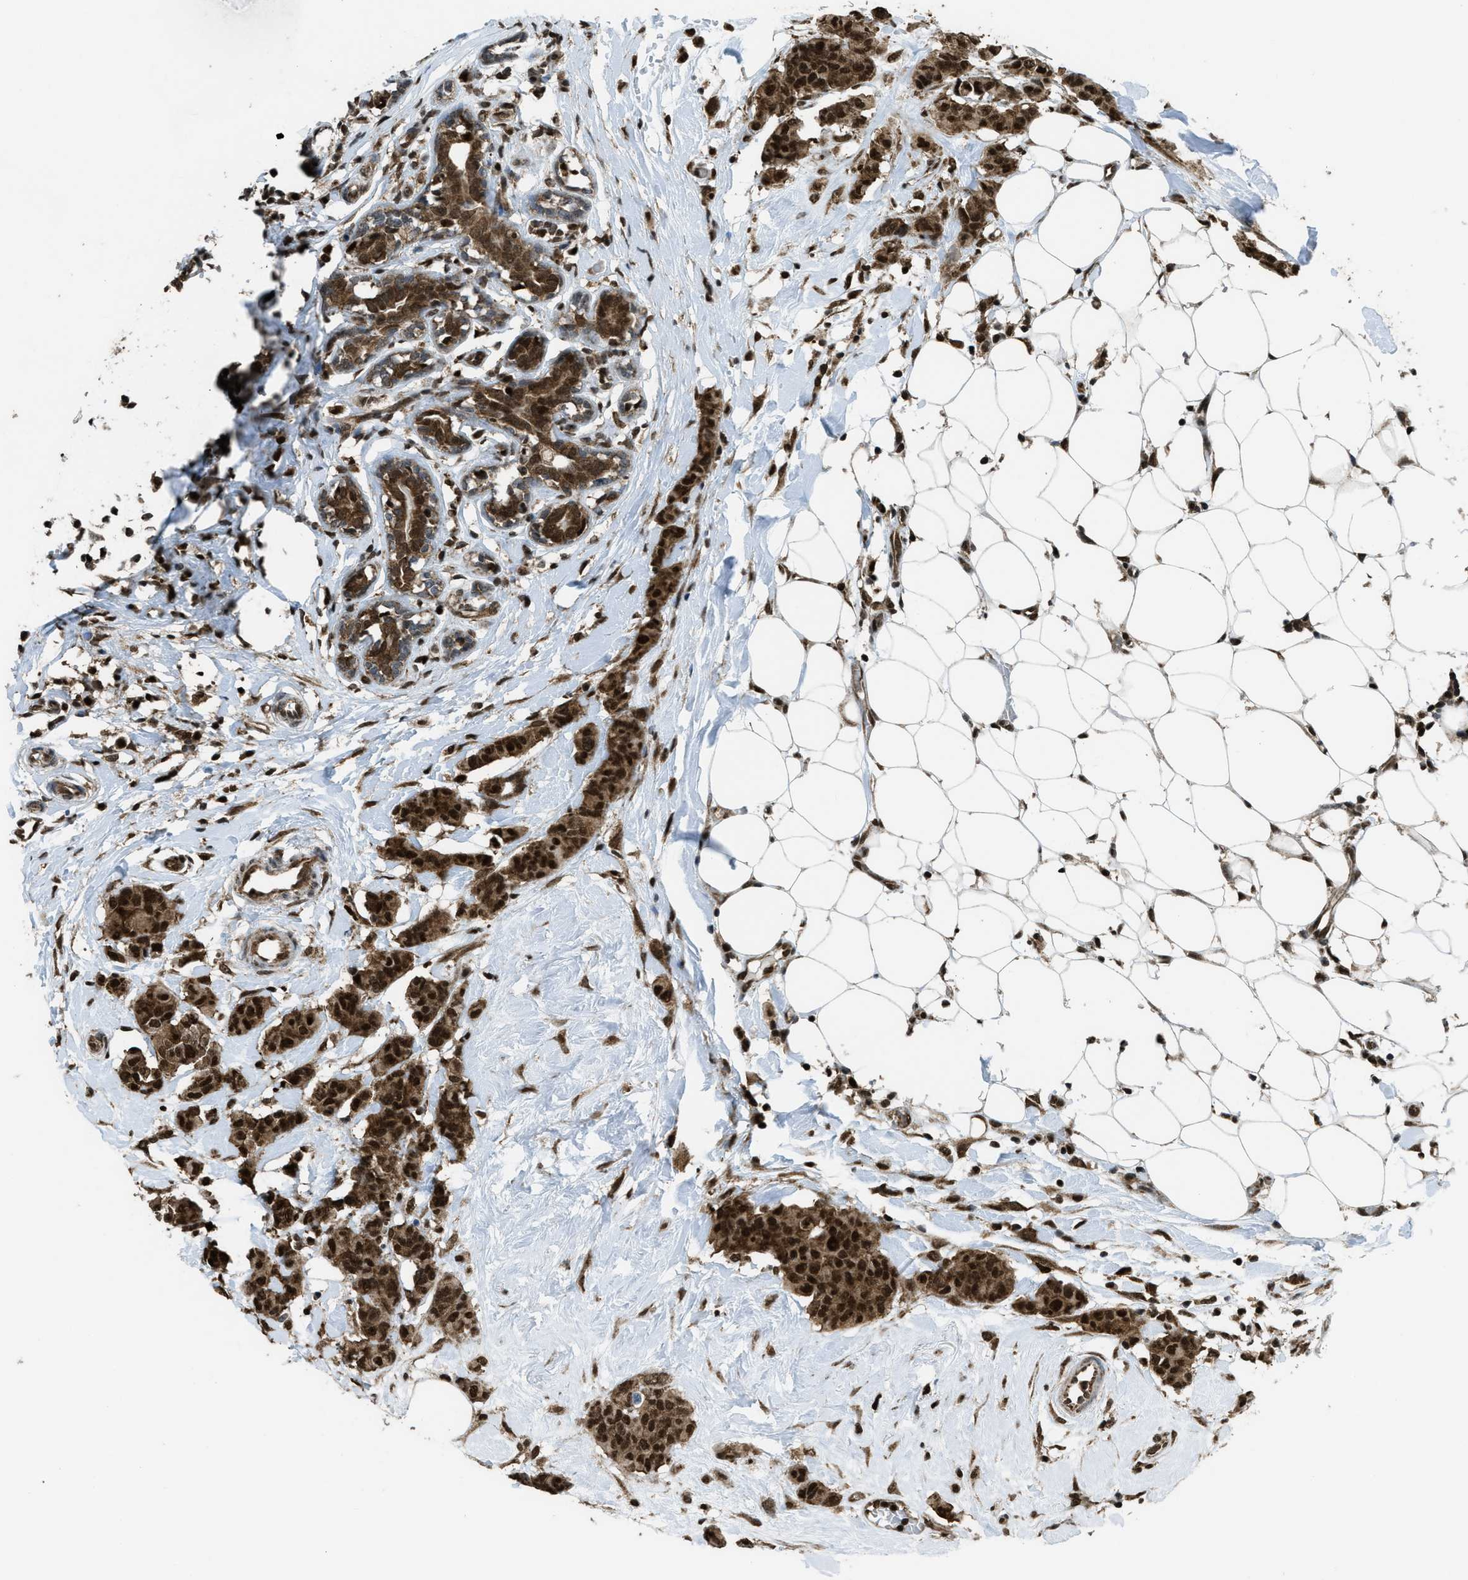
{"staining": {"intensity": "strong", "quantity": ">75%", "location": "cytoplasmic/membranous,nuclear"}, "tissue": "breast cancer", "cell_type": "Tumor cells", "image_type": "cancer", "snomed": [{"axis": "morphology", "description": "Lobular carcinoma"}, {"axis": "topography", "description": "Breast"}], "caption": "A micrograph of breast cancer (lobular carcinoma) stained for a protein exhibits strong cytoplasmic/membranous and nuclear brown staining in tumor cells.", "gene": "TNPO1", "patient": {"sex": "female", "age": 60}}